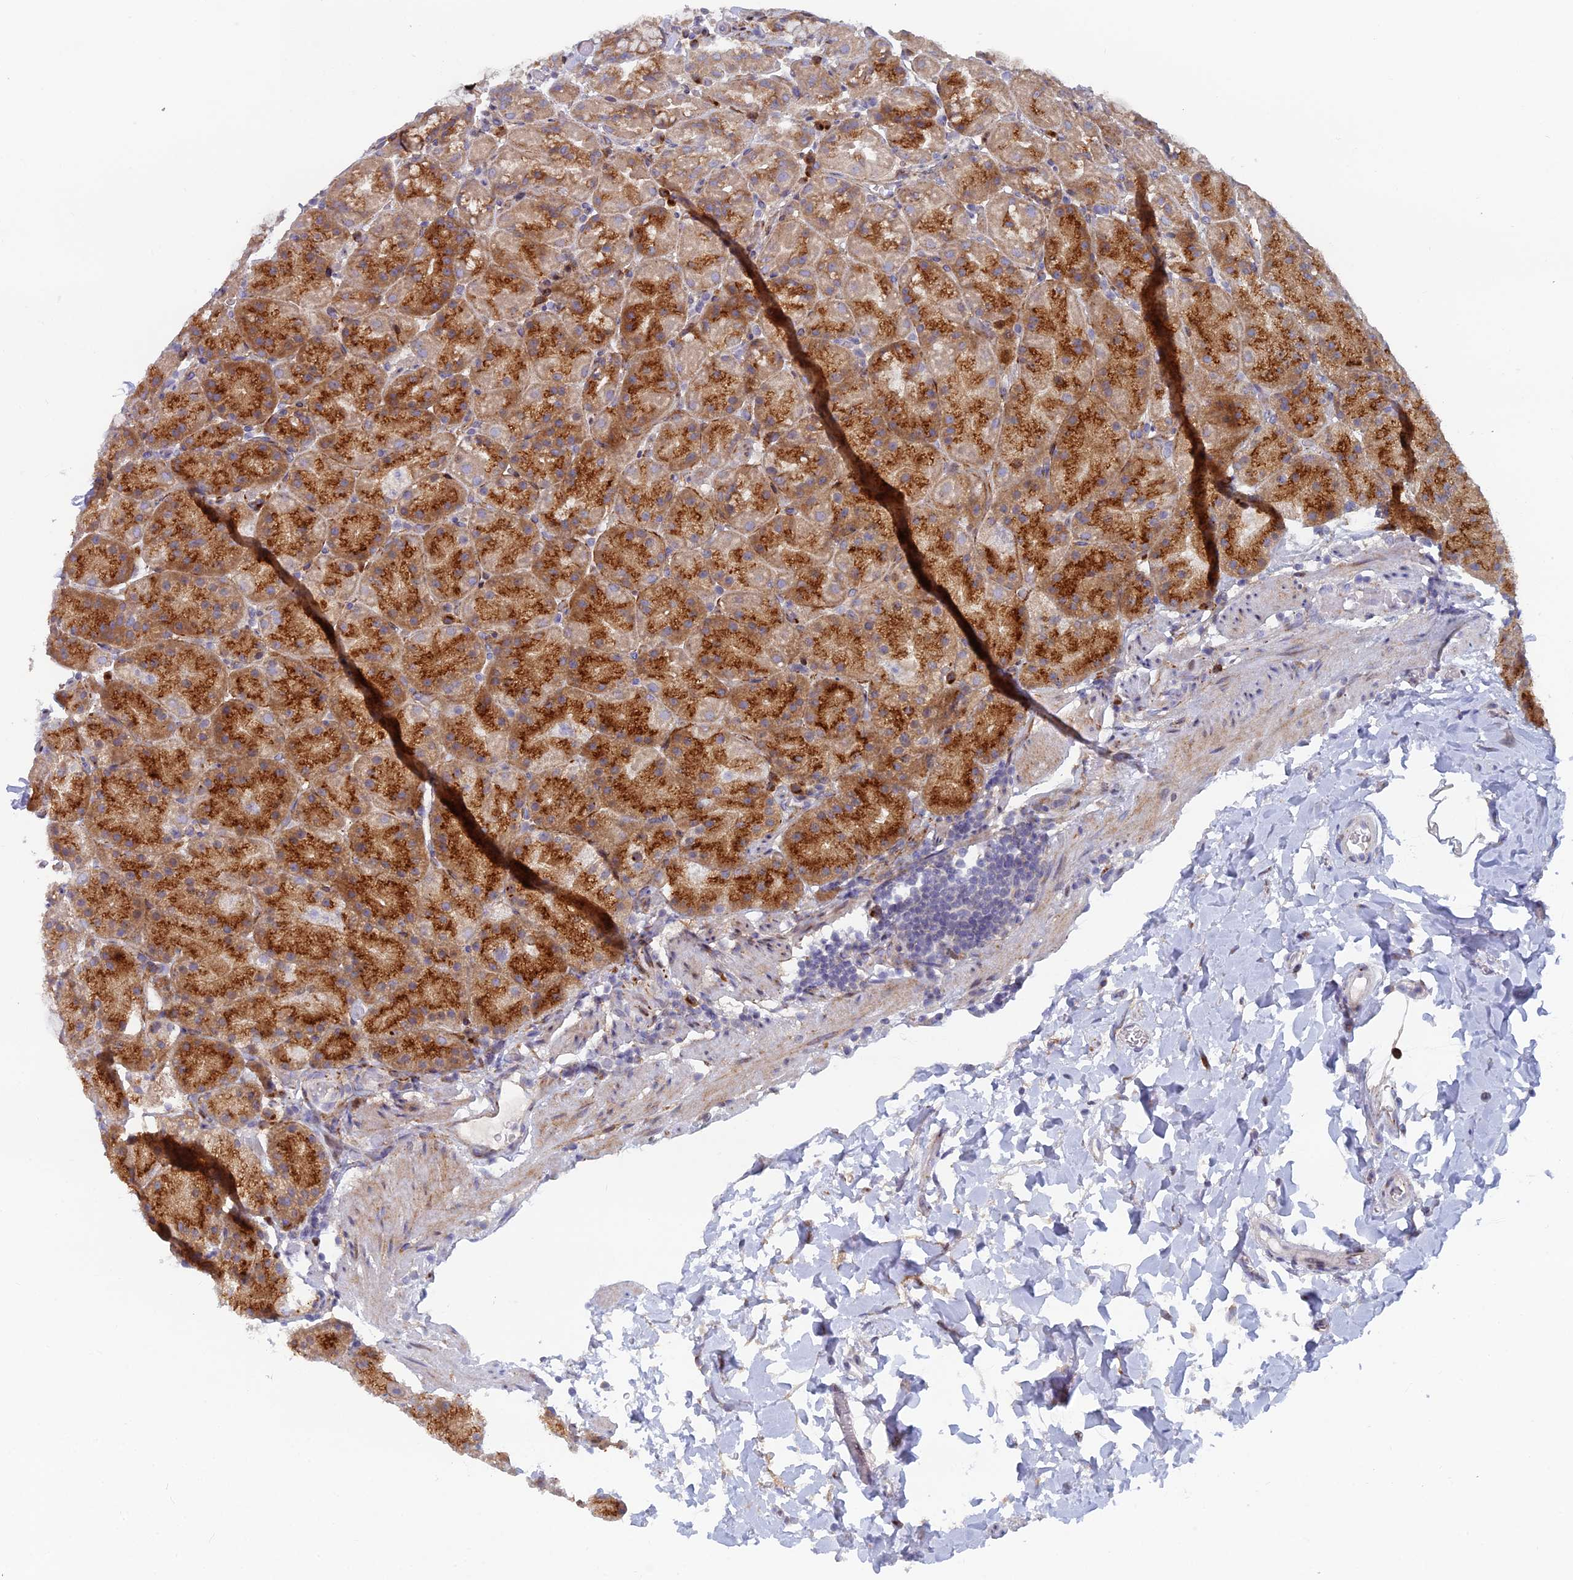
{"staining": {"intensity": "strong", "quantity": "25%-75%", "location": "cytoplasmic/membranous"}, "tissue": "stomach", "cell_type": "Glandular cells", "image_type": "normal", "snomed": [{"axis": "morphology", "description": "Normal tissue, NOS"}, {"axis": "topography", "description": "Stomach, upper"}, {"axis": "topography", "description": "Stomach, lower"}], "caption": "Glandular cells demonstrate strong cytoplasmic/membranous expression in approximately 25%-75% of cells in unremarkable stomach.", "gene": "B9D2", "patient": {"sex": "male", "age": 67}}